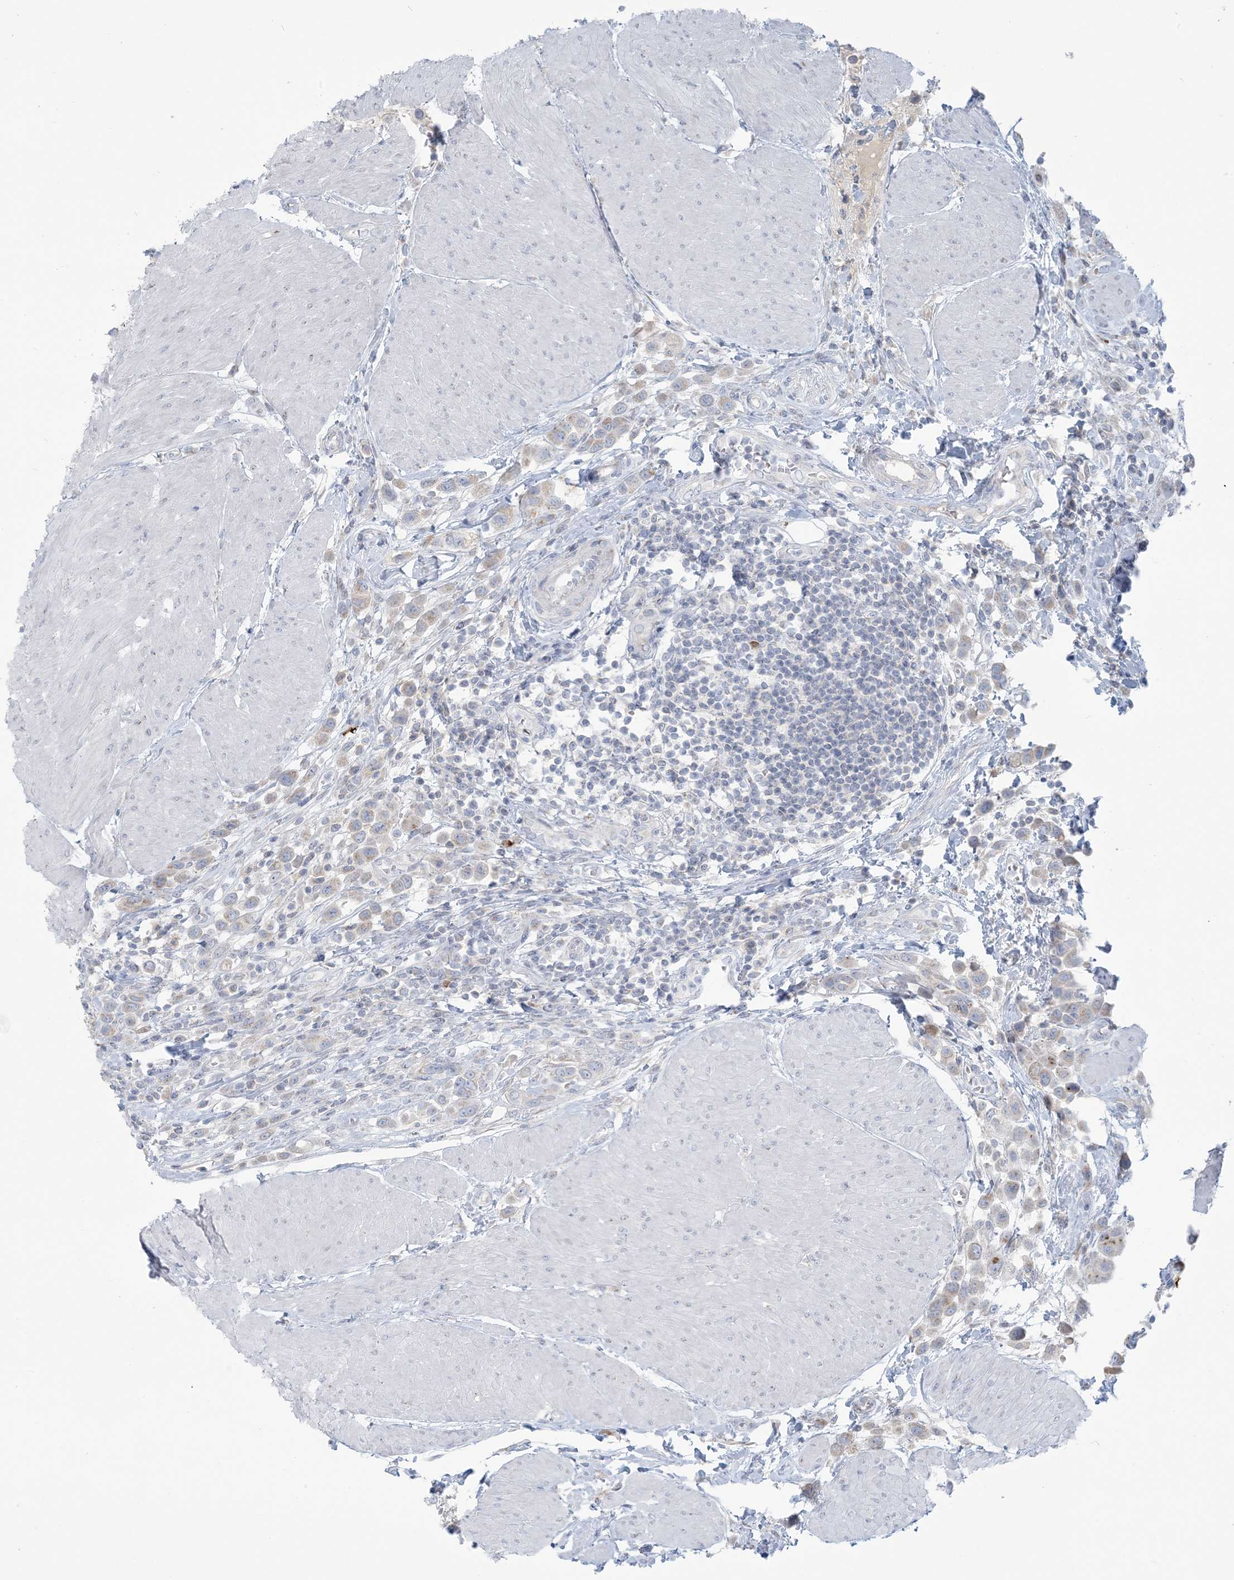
{"staining": {"intensity": "moderate", "quantity": "<25%", "location": "cytoplasmic/membranous"}, "tissue": "urothelial cancer", "cell_type": "Tumor cells", "image_type": "cancer", "snomed": [{"axis": "morphology", "description": "Urothelial carcinoma, High grade"}, {"axis": "topography", "description": "Urinary bladder"}], "caption": "A brown stain labels moderate cytoplasmic/membranous staining of a protein in urothelial cancer tumor cells. The staining was performed using DAB (3,3'-diaminobenzidine) to visualize the protein expression in brown, while the nuclei were stained in blue with hematoxylin (Magnification: 20x).", "gene": "SCML1", "patient": {"sex": "male", "age": 50}}